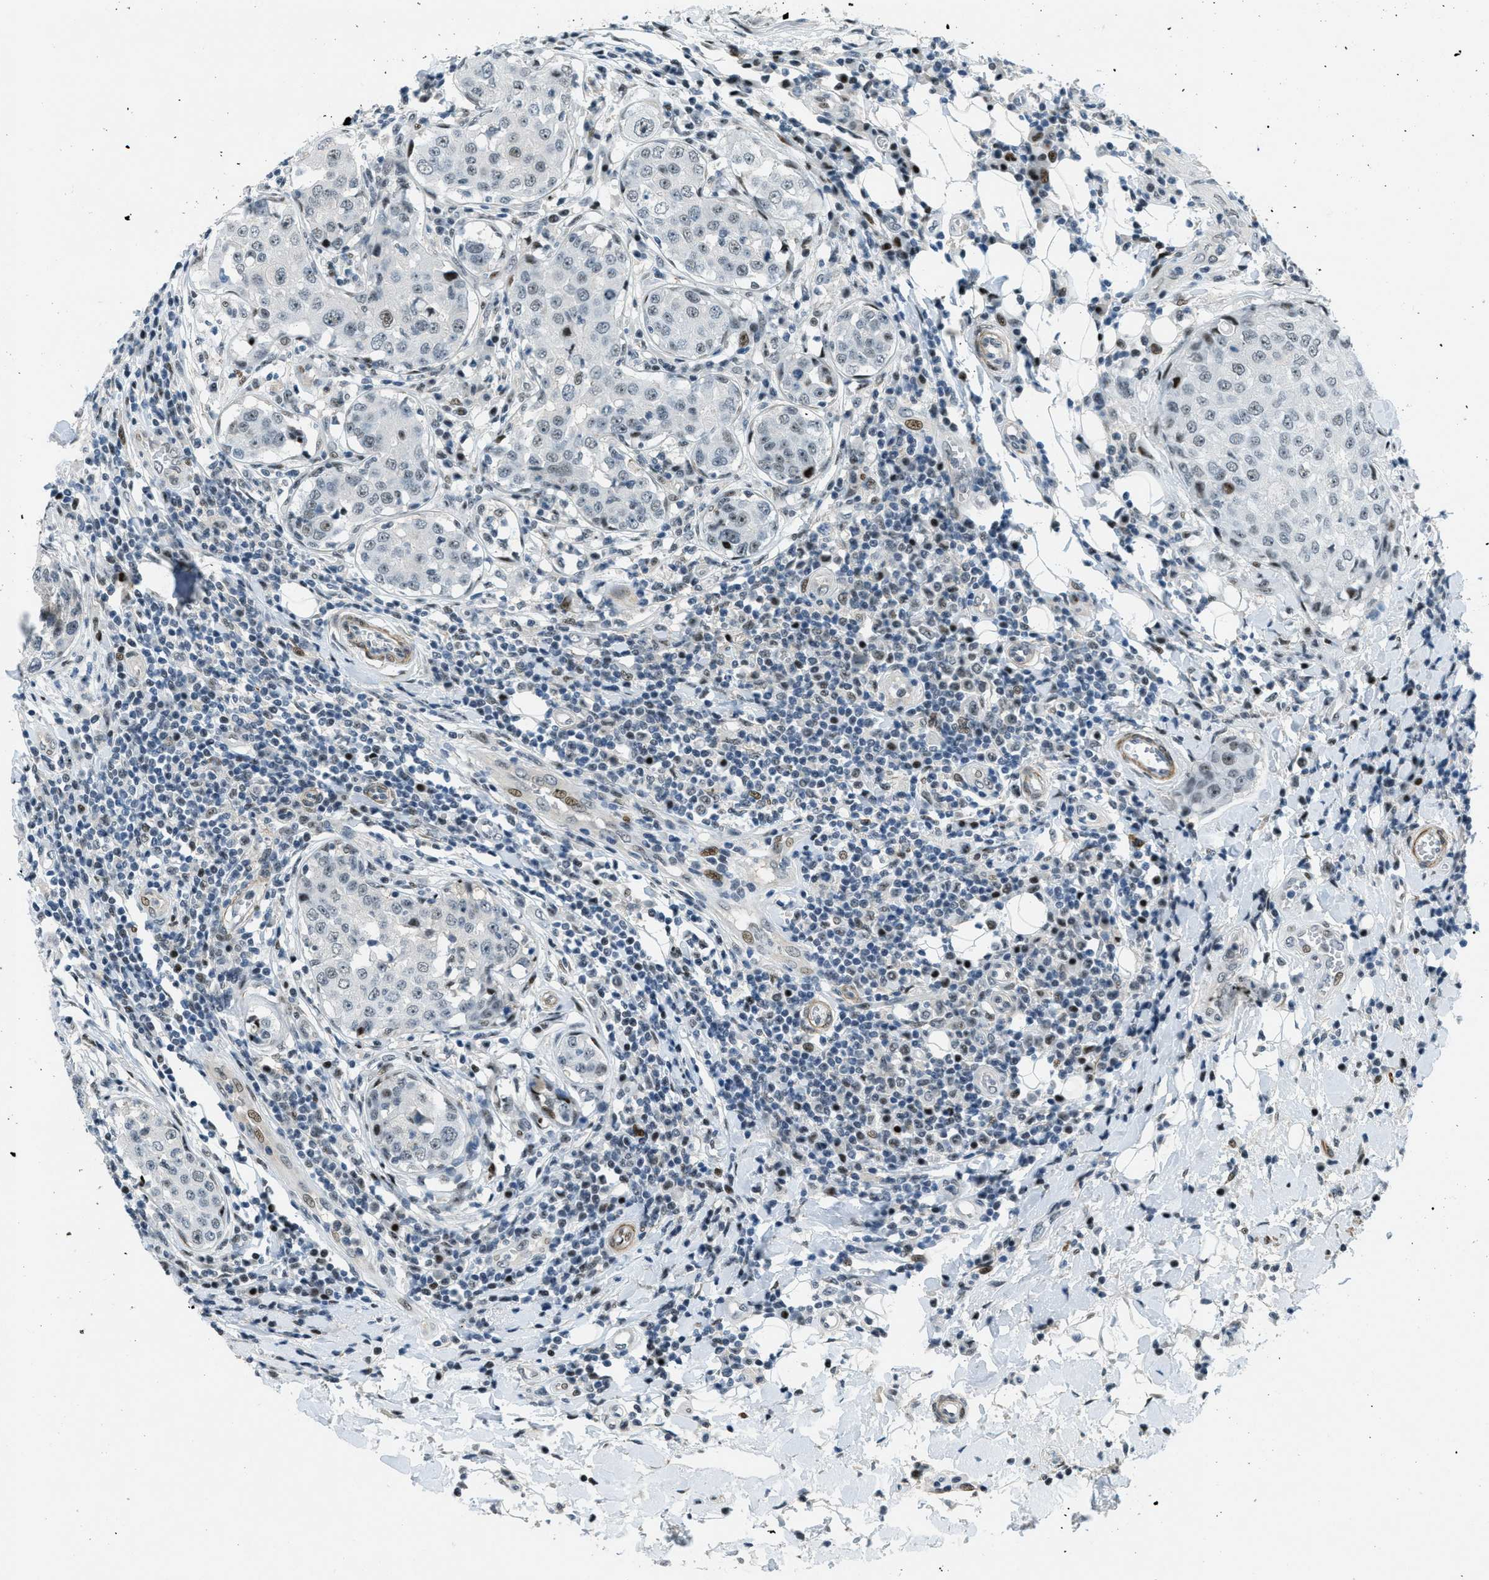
{"staining": {"intensity": "negative", "quantity": "none", "location": "none"}, "tissue": "breast cancer", "cell_type": "Tumor cells", "image_type": "cancer", "snomed": [{"axis": "morphology", "description": "Duct carcinoma"}, {"axis": "topography", "description": "Breast"}], "caption": "The immunohistochemistry (IHC) micrograph has no significant expression in tumor cells of breast cancer tissue.", "gene": "ZDHHC23", "patient": {"sex": "female", "age": 27}}